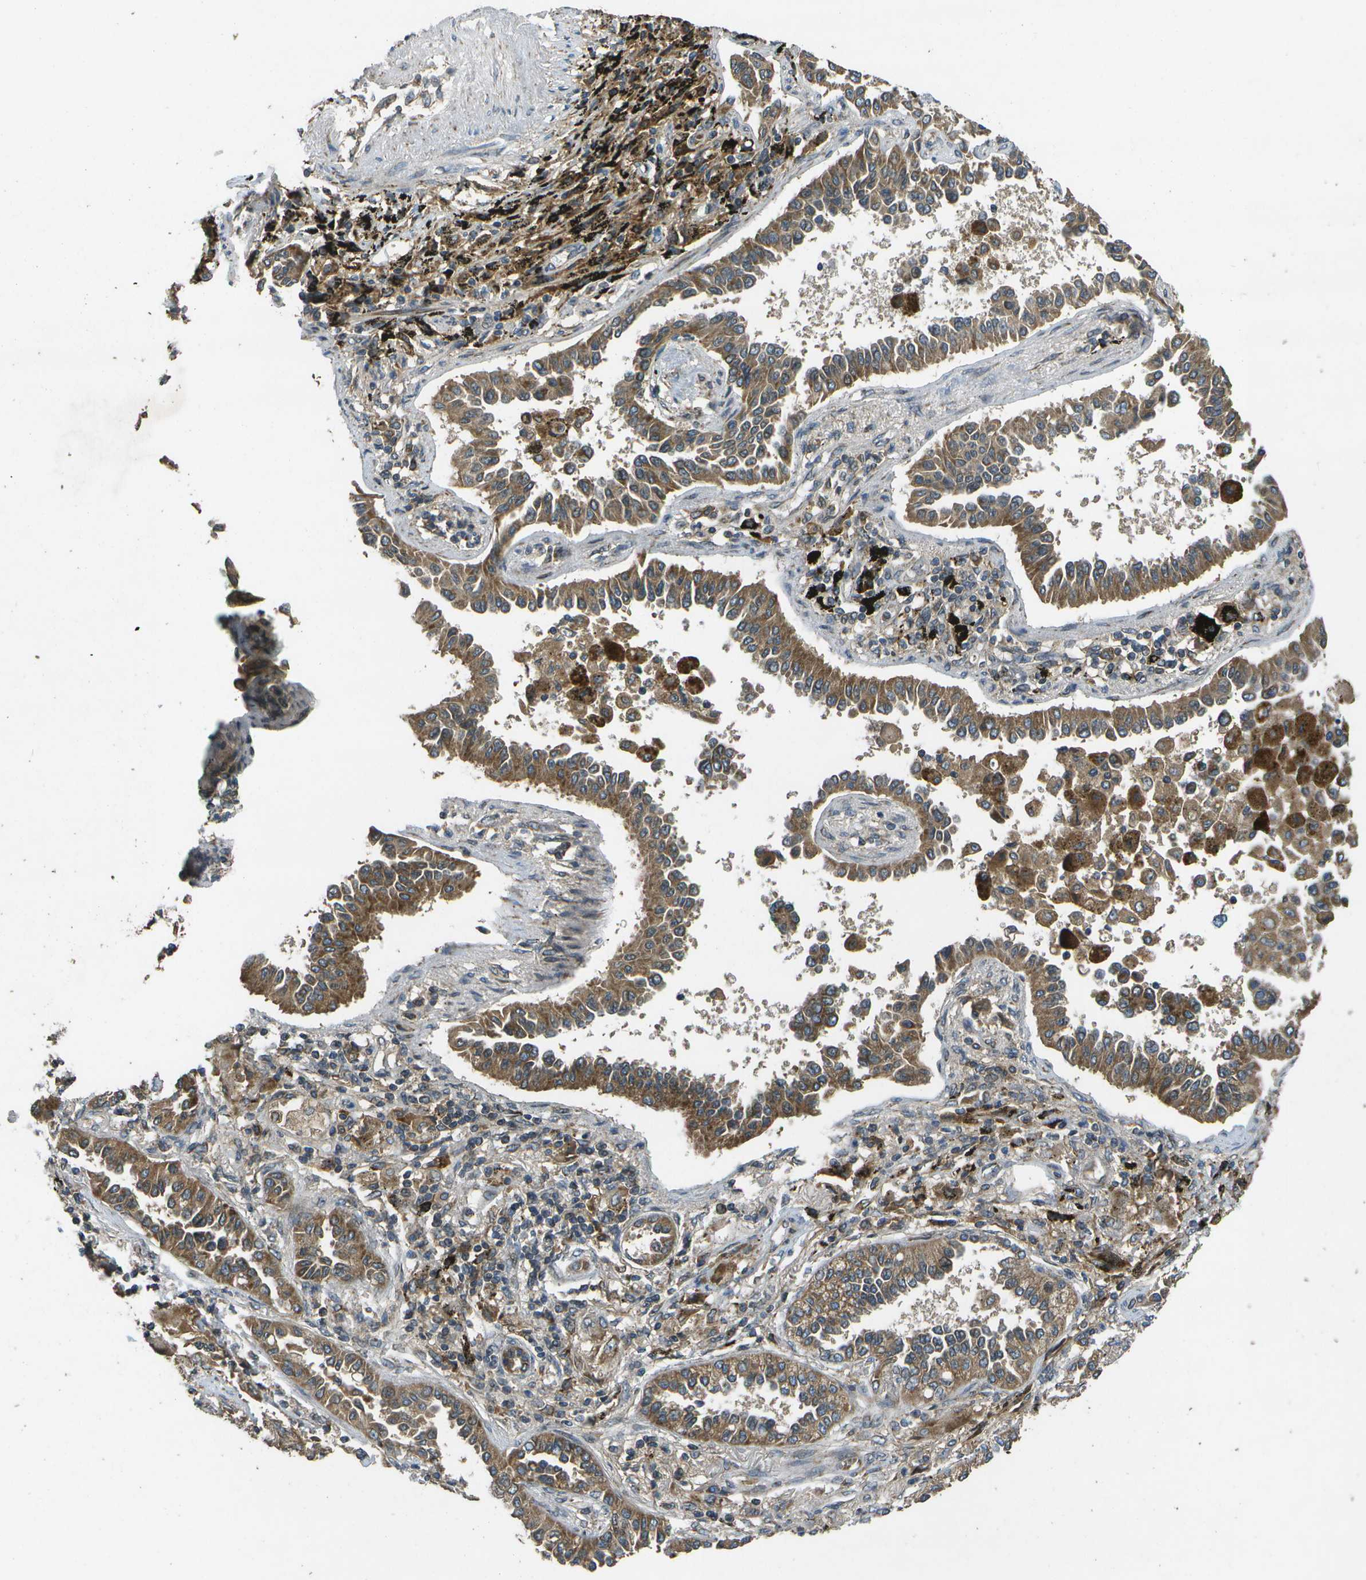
{"staining": {"intensity": "moderate", "quantity": ">75%", "location": "cytoplasmic/membranous"}, "tissue": "lung cancer", "cell_type": "Tumor cells", "image_type": "cancer", "snomed": [{"axis": "morphology", "description": "Normal tissue, NOS"}, {"axis": "morphology", "description": "Adenocarcinoma, NOS"}, {"axis": "topography", "description": "Lung"}], "caption": "Human lung cancer (adenocarcinoma) stained with a protein marker shows moderate staining in tumor cells.", "gene": "HFE", "patient": {"sex": "male", "age": 59}}